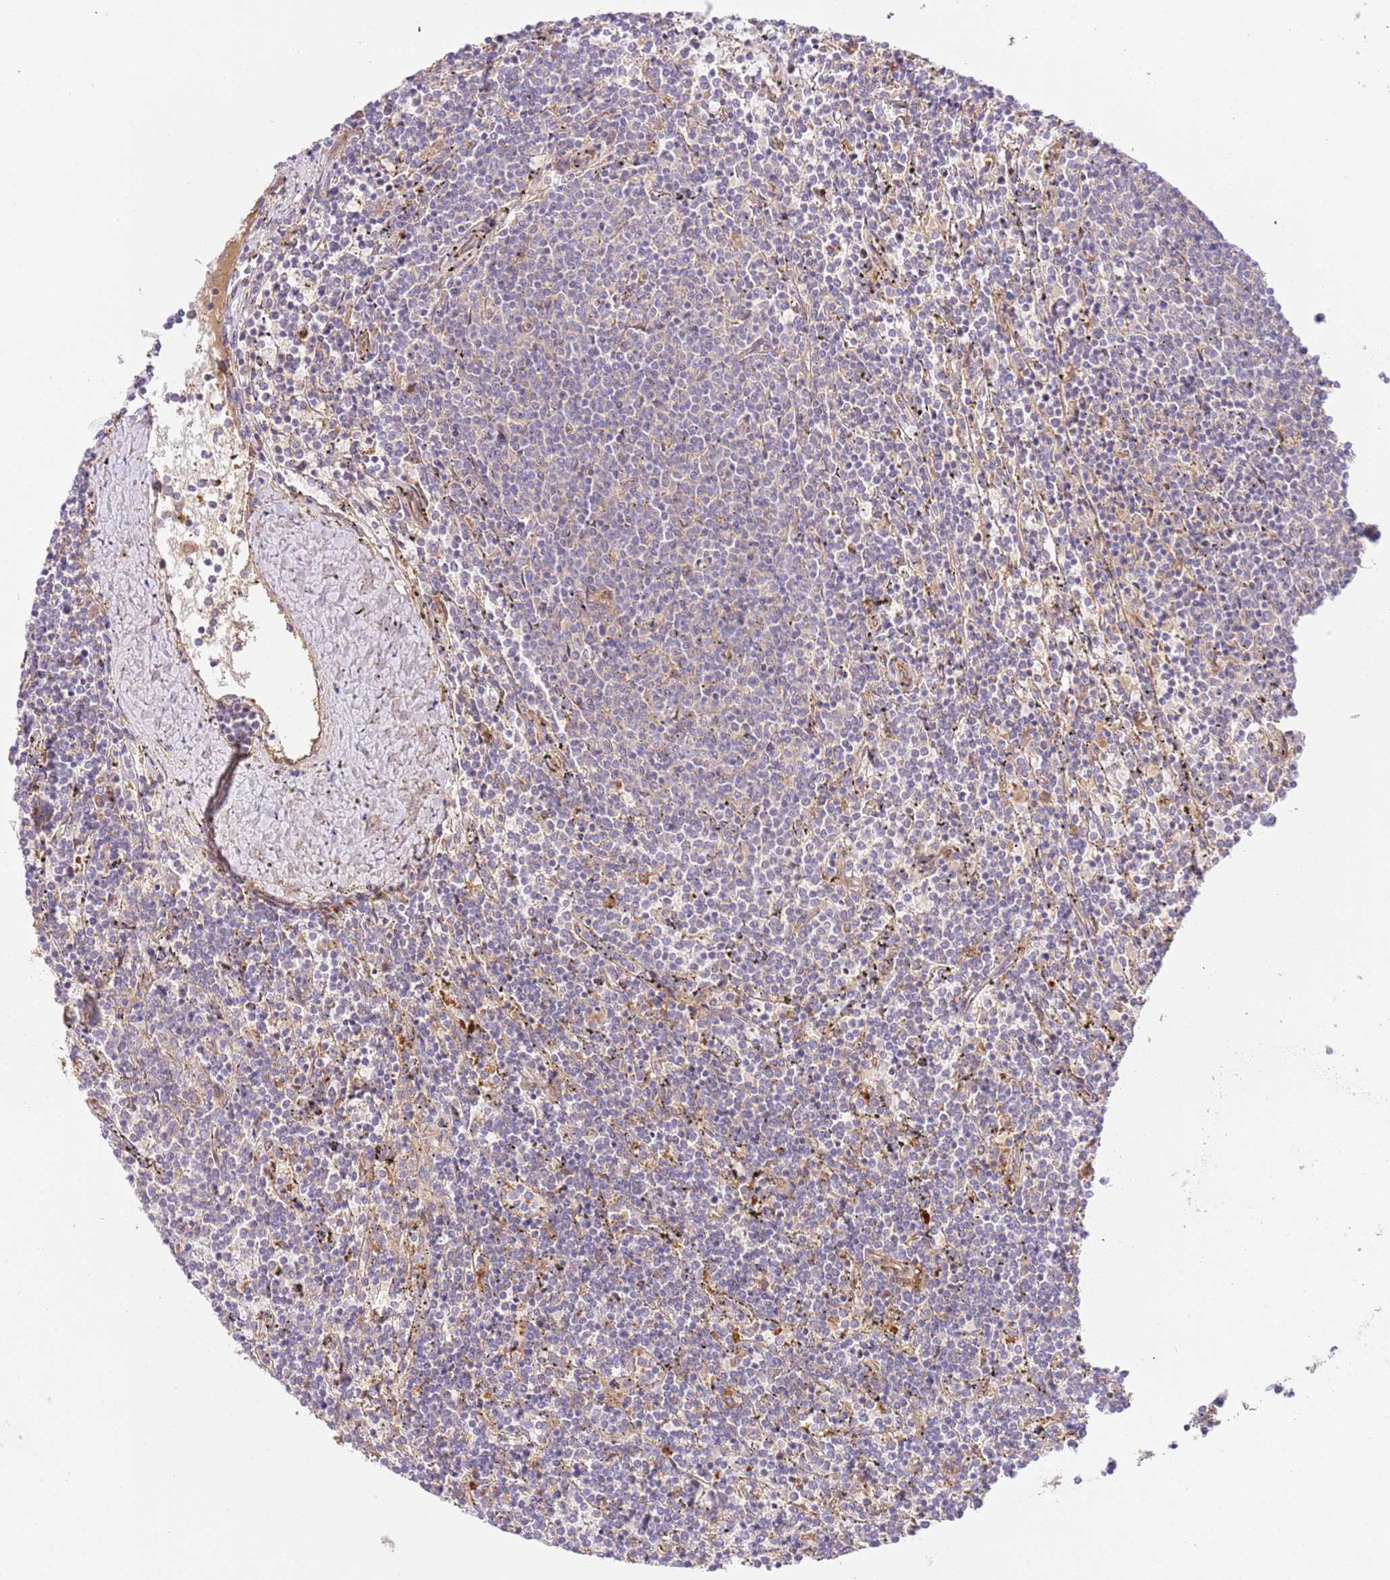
{"staining": {"intensity": "negative", "quantity": "none", "location": "none"}, "tissue": "lymphoma", "cell_type": "Tumor cells", "image_type": "cancer", "snomed": [{"axis": "morphology", "description": "Malignant lymphoma, non-Hodgkin's type, Low grade"}, {"axis": "topography", "description": "Spleen"}], "caption": "Tumor cells show no significant protein expression in low-grade malignant lymphoma, non-Hodgkin's type.", "gene": "C8G", "patient": {"sex": "female", "age": 50}}